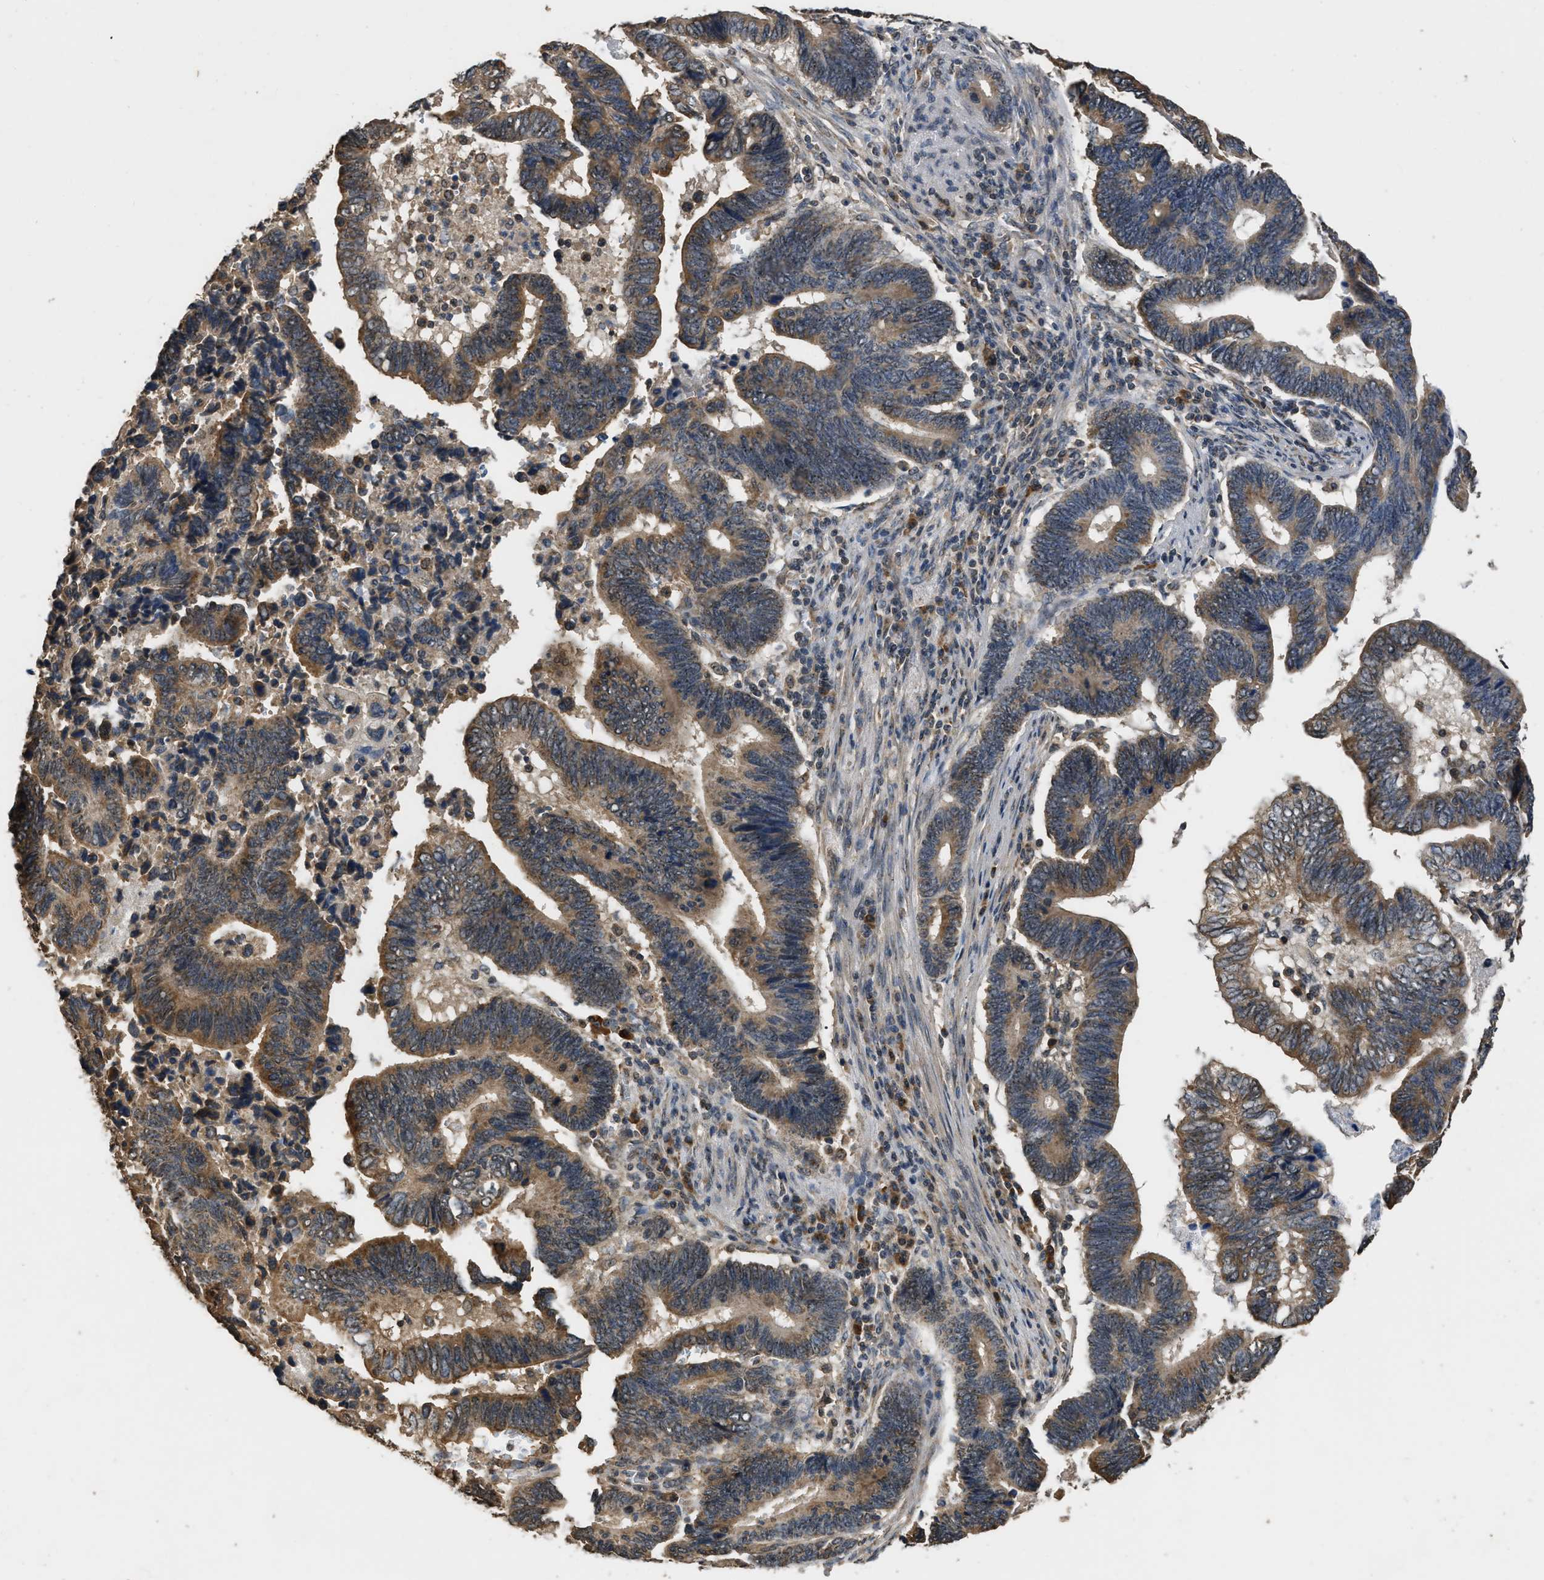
{"staining": {"intensity": "moderate", "quantity": ">75%", "location": "cytoplasmic/membranous"}, "tissue": "pancreatic cancer", "cell_type": "Tumor cells", "image_type": "cancer", "snomed": [{"axis": "morphology", "description": "Adenocarcinoma, NOS"}, {"axis": "topography", "description": "Pancreas"}], "caption": "Protein staining displays moderate cytoplasmic/membranous staining in about >75% of tumor cells in pancreatic adenocarcinoma. (DAB IHC, brown staining for protein, blue staining for nuclei).", "gene": "DENND6B", "patient": {"sex": "female", "age": 70}}